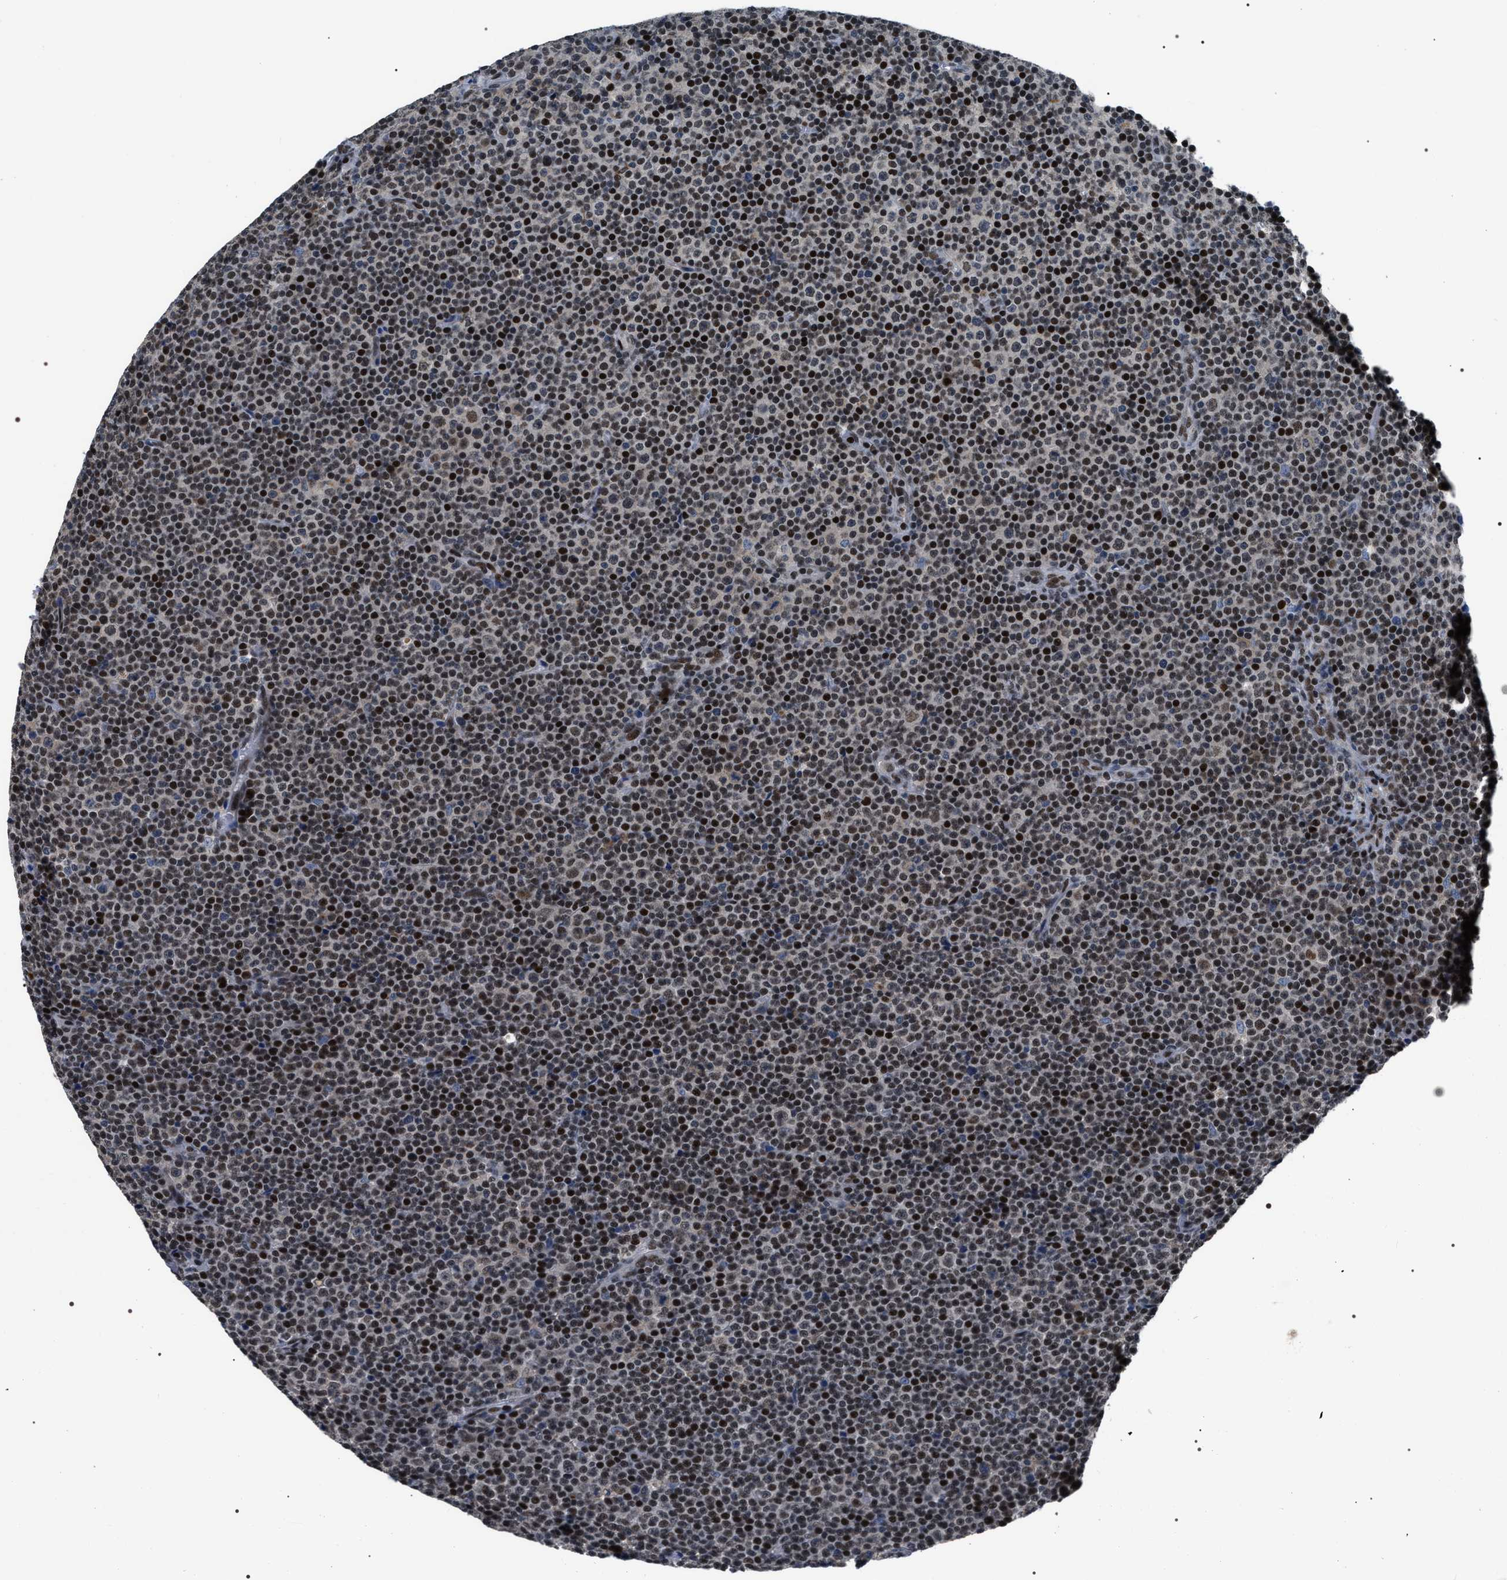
{"staining": {"intensity": "strong", "quantity": ">75%", "location": "nuclear"}, "tissue": "lymphoma", "cell_type": "Tumor cells", "image_type": "cancer", "snomed": [{"axis": "morphology", "description": "Malignant lymphoma, non-Hodgkin's type, Low grade"}, {"axis": "topography", "description": "Lymph node"}], "caption": "IHC (DAB) staining of malignant lymphoma, non-Hodgkin's type (low-grade) reveals strong nuclear protein positivity in approximately >75% of tumor cells.", "gene": "C7orf25", "patient": {"sex": "female", "age": 67}}